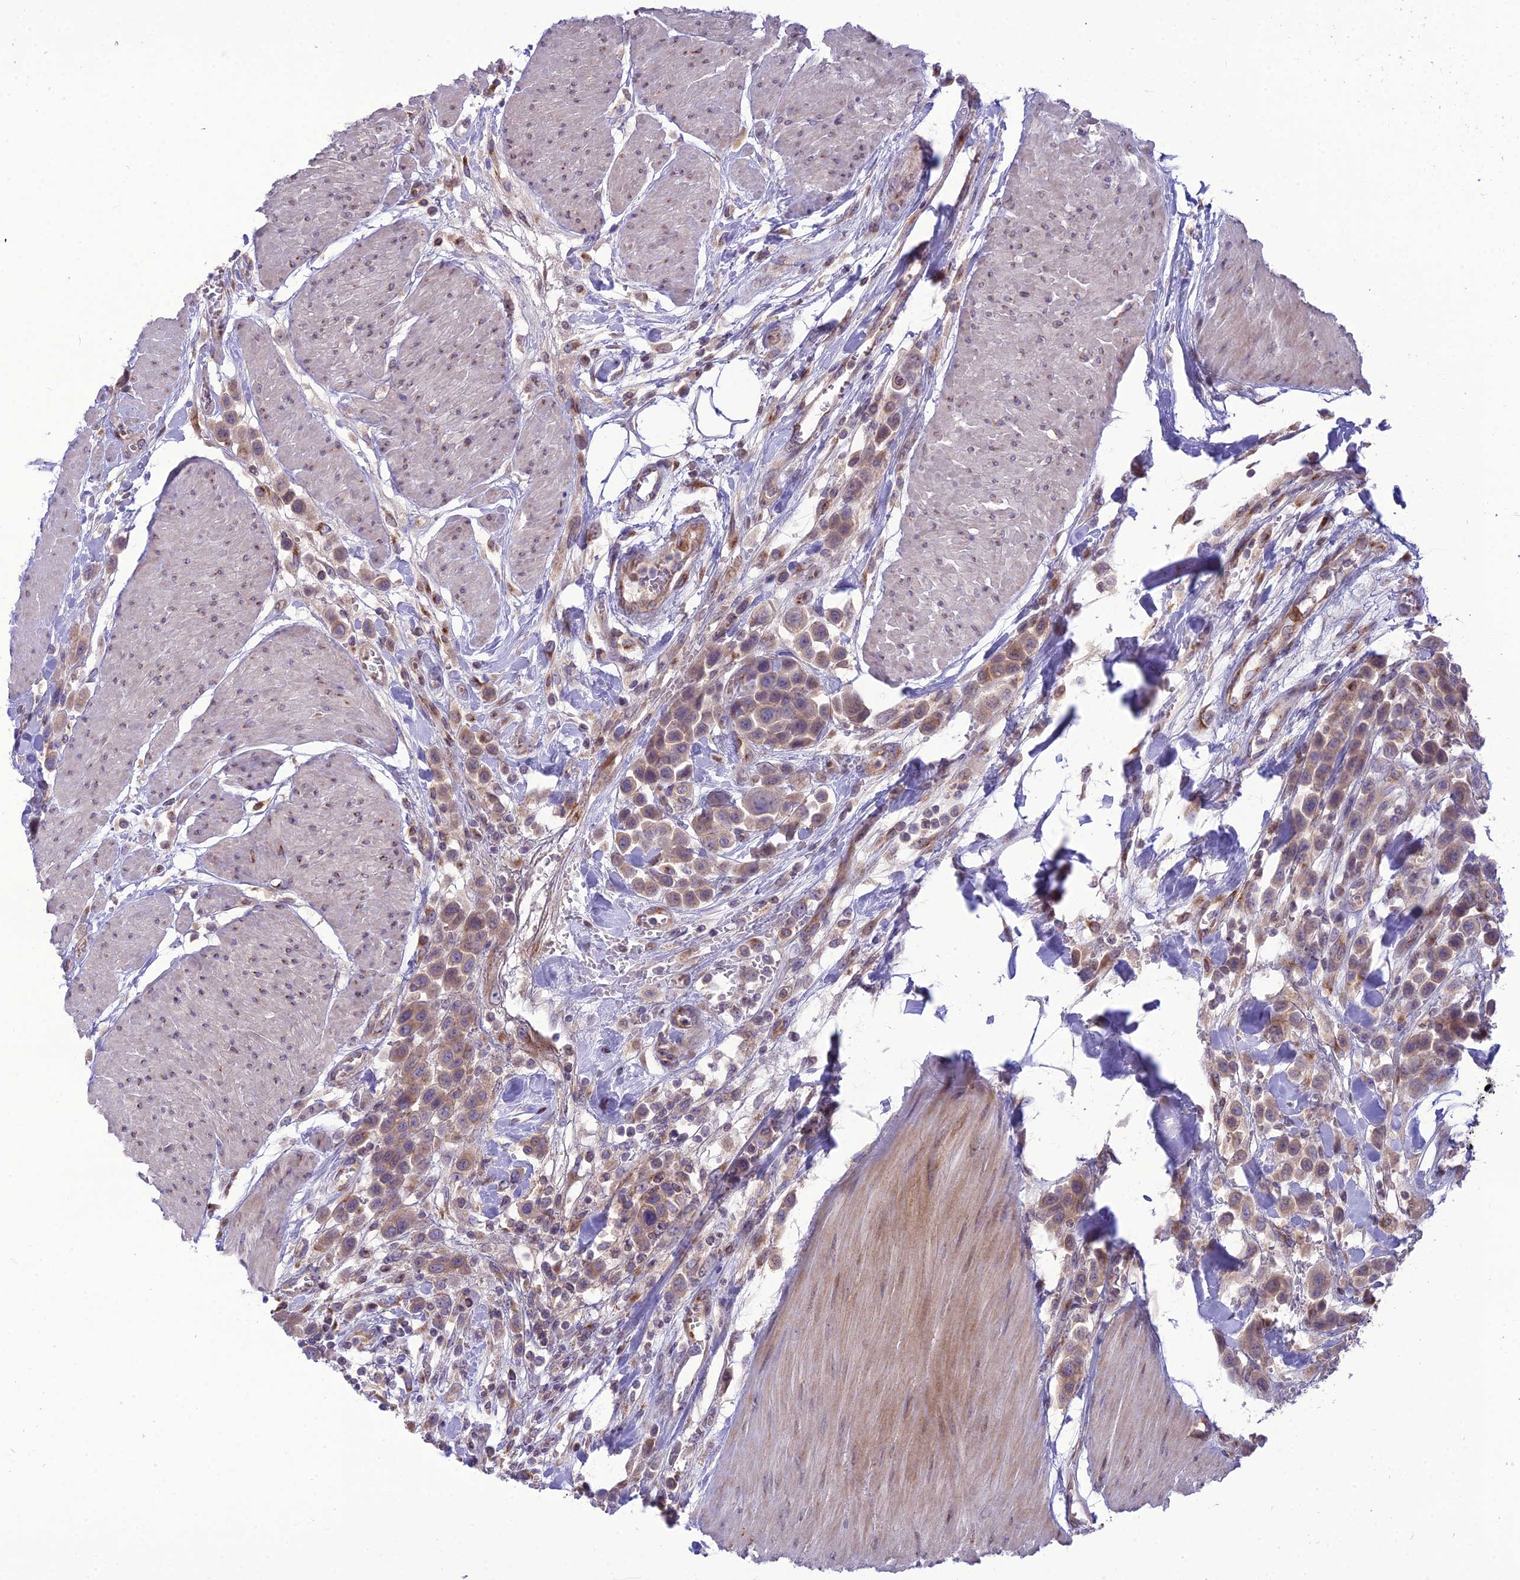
{"staining": {"intensity": "moderate", "quantity": ">75%", "location": "cytoplasmic/membranous,nuclear"}, "tissue": "urothelial cancer", "cell_type": "Tumor cells", "image_type": "cancer", "snomed": [{"axis": "morphology", "description": "Urothelial carcinoma, High grade"}, {"axis": "topography", "description": "Urinary bladder"}], "caption": "DAB immunohistochemical staining of urothelial carcinoma (high-grade) shows moderate cytoplasmic/membranous and nuclear protein expression in approximately >75% of tumor cells.", "gene": "SPRYD7", "patient": {"sex": "male", "age": 50}}